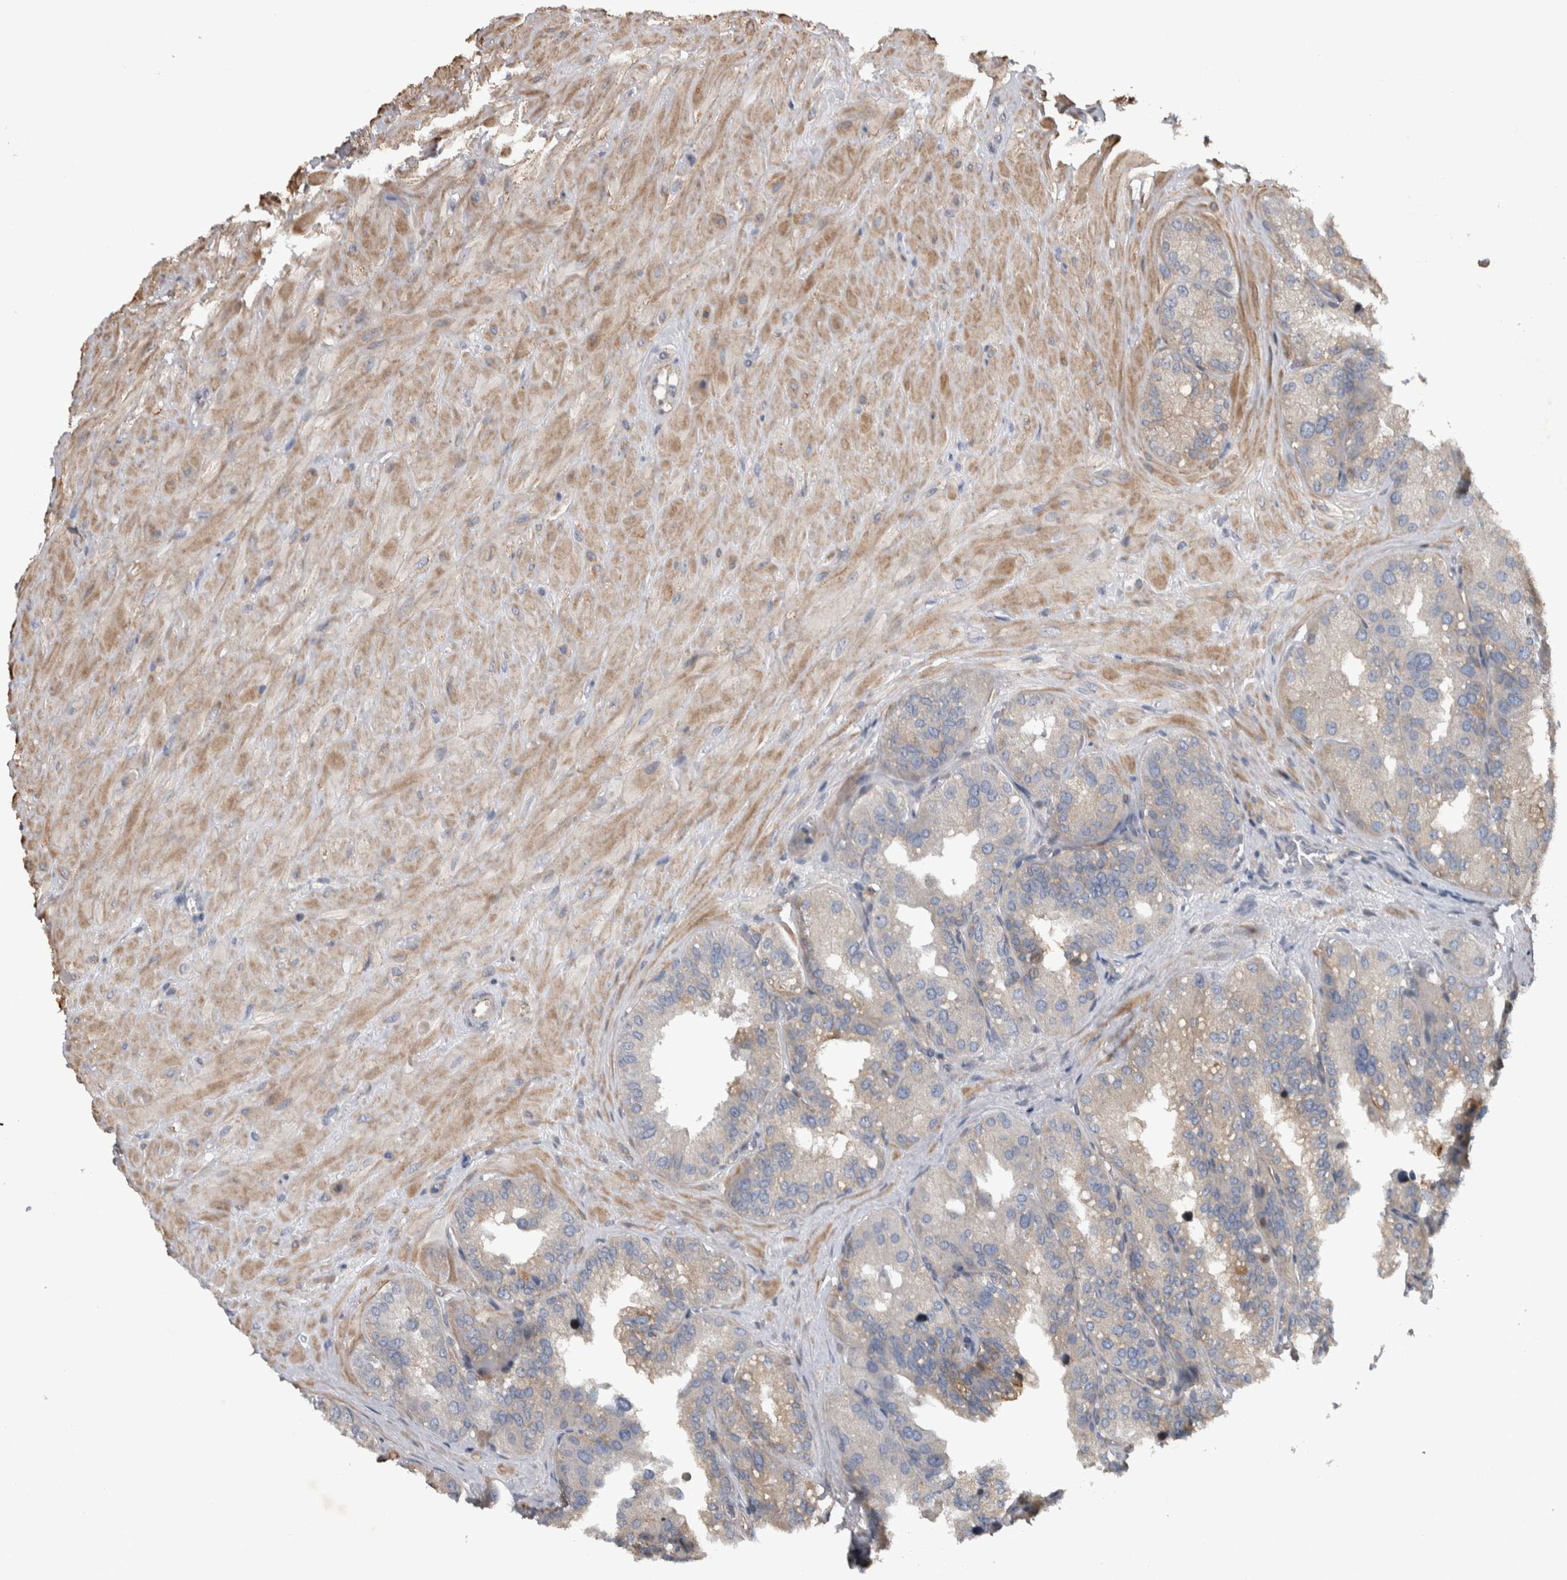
{"staining": {"intensity": "weak", "quantity": "<25%", "location": "cytoplasmic/membranous"}, "tissue": "seminal vesicle", "cell_type": "Glandular cells", "image_type": "normal", "snomed": [{"axis": "morphology", "description": "Normal tissue, NOS"}, {"axis": "topography", "description": "Prostate"}, {"axis": "topography", "description": "Seminal veicle"}], "caption": "The image shows no staining of glandular cells in benign seminal vesicle. The staining is performed using DAB (3,3'-diaminobenzidine) brown chromogen with nuclei counter-stained in using hematoxylin.", "gene": "NT5C2", "patient": {"sex": "male", "age": 51}}